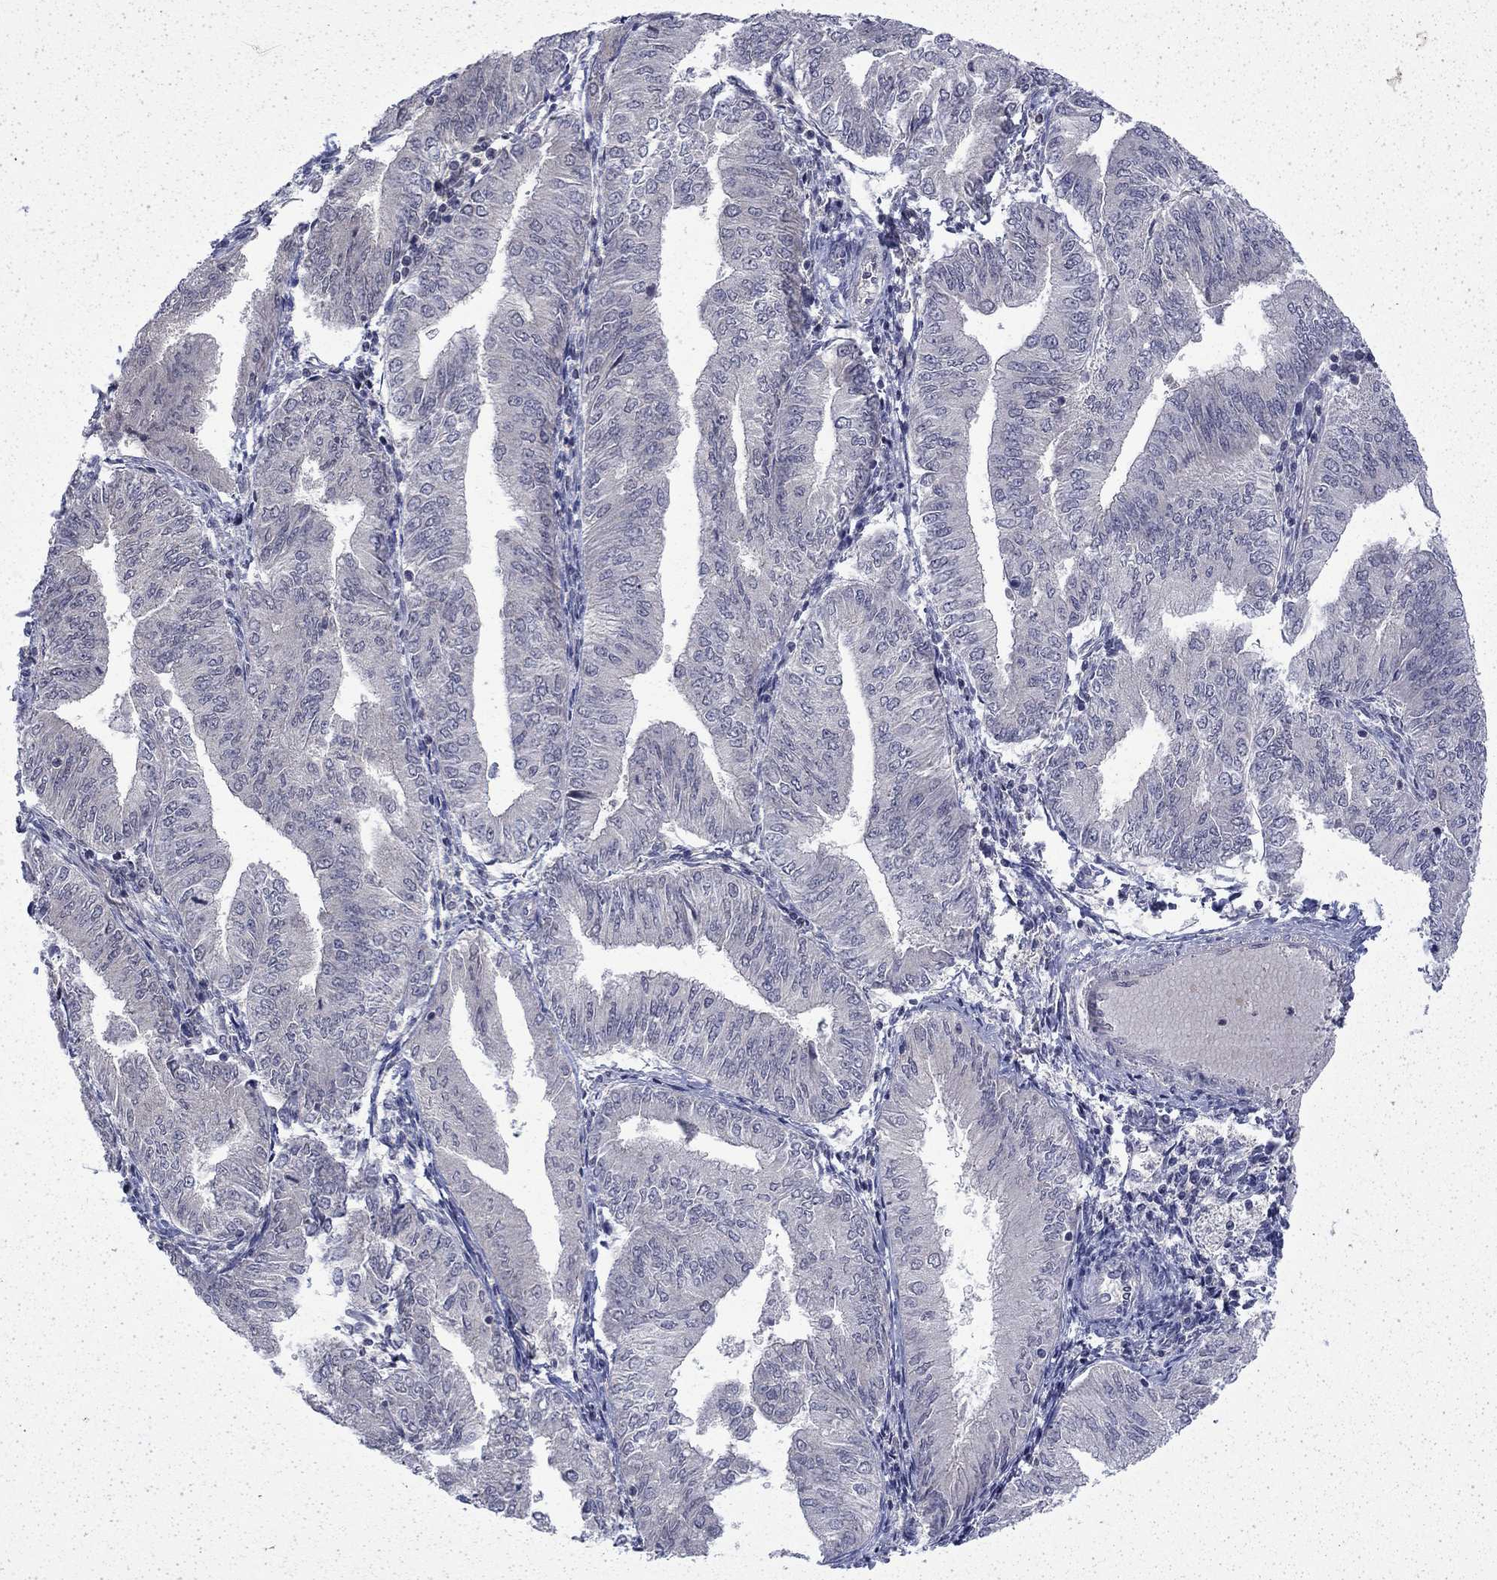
{"staining": {"intensity": "negative", "quantity": "none", "location": "none"}, "tissue": "endometrial cancer", "cell_type": "Tumor cells", "image_type": "cancer", "snomed": [{"axis": "morphology", "description": "Adenocarcinoma, NOS"}, {"axis": "topography", "description": "Endometrium"}], "caption": "Protein analysis of endometrial cancer exhibits no significant expression in tumor cells.", "gene": "CHAT", "patient": {"sex": "female", "age": 53}}